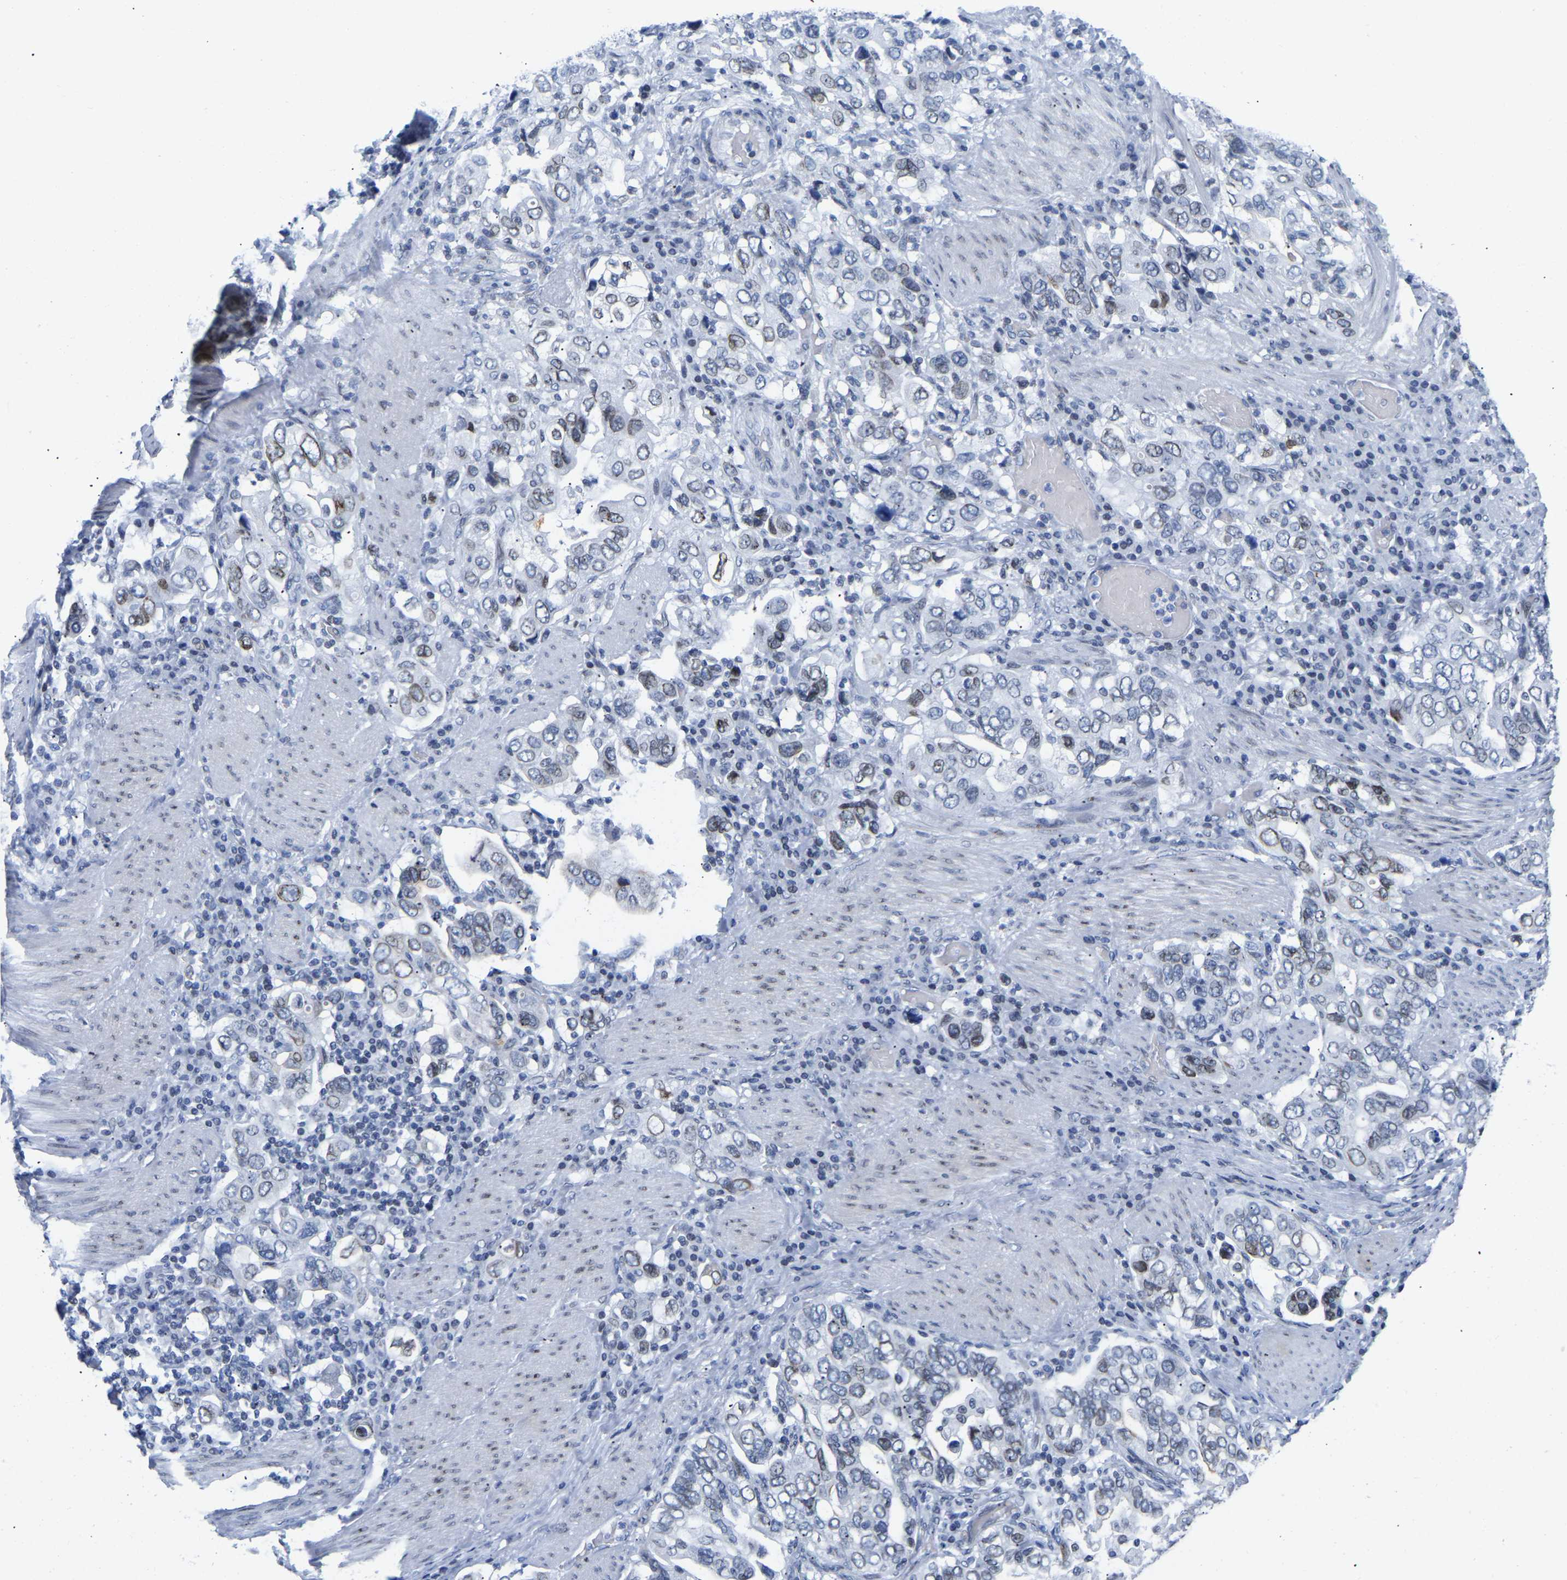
{"staining": {"intensity": "weak", "quantity": "<25%", "location": "cytoplasmic/membranous,nuclear"}, "tissue": "stomach cancer", "cell_type": "Tumor cells", "image_type": "cancer", "snomed": [{"axis": "morphology", "description": "Adenocarcinoma, NOS"}, {"axis": "topography", "description": "Stomach, upper"}], "caption": "Immunohistochemistry (IHC) of adenocarcinoma (stomach) demonstrates no positivity in tumor cells. The staining is performed using DAB brown chromogen with nuclei counter-stained in using hematoxylin.", "gene": "UPK3A", "patient": {"sex": "male", "age": 62}}